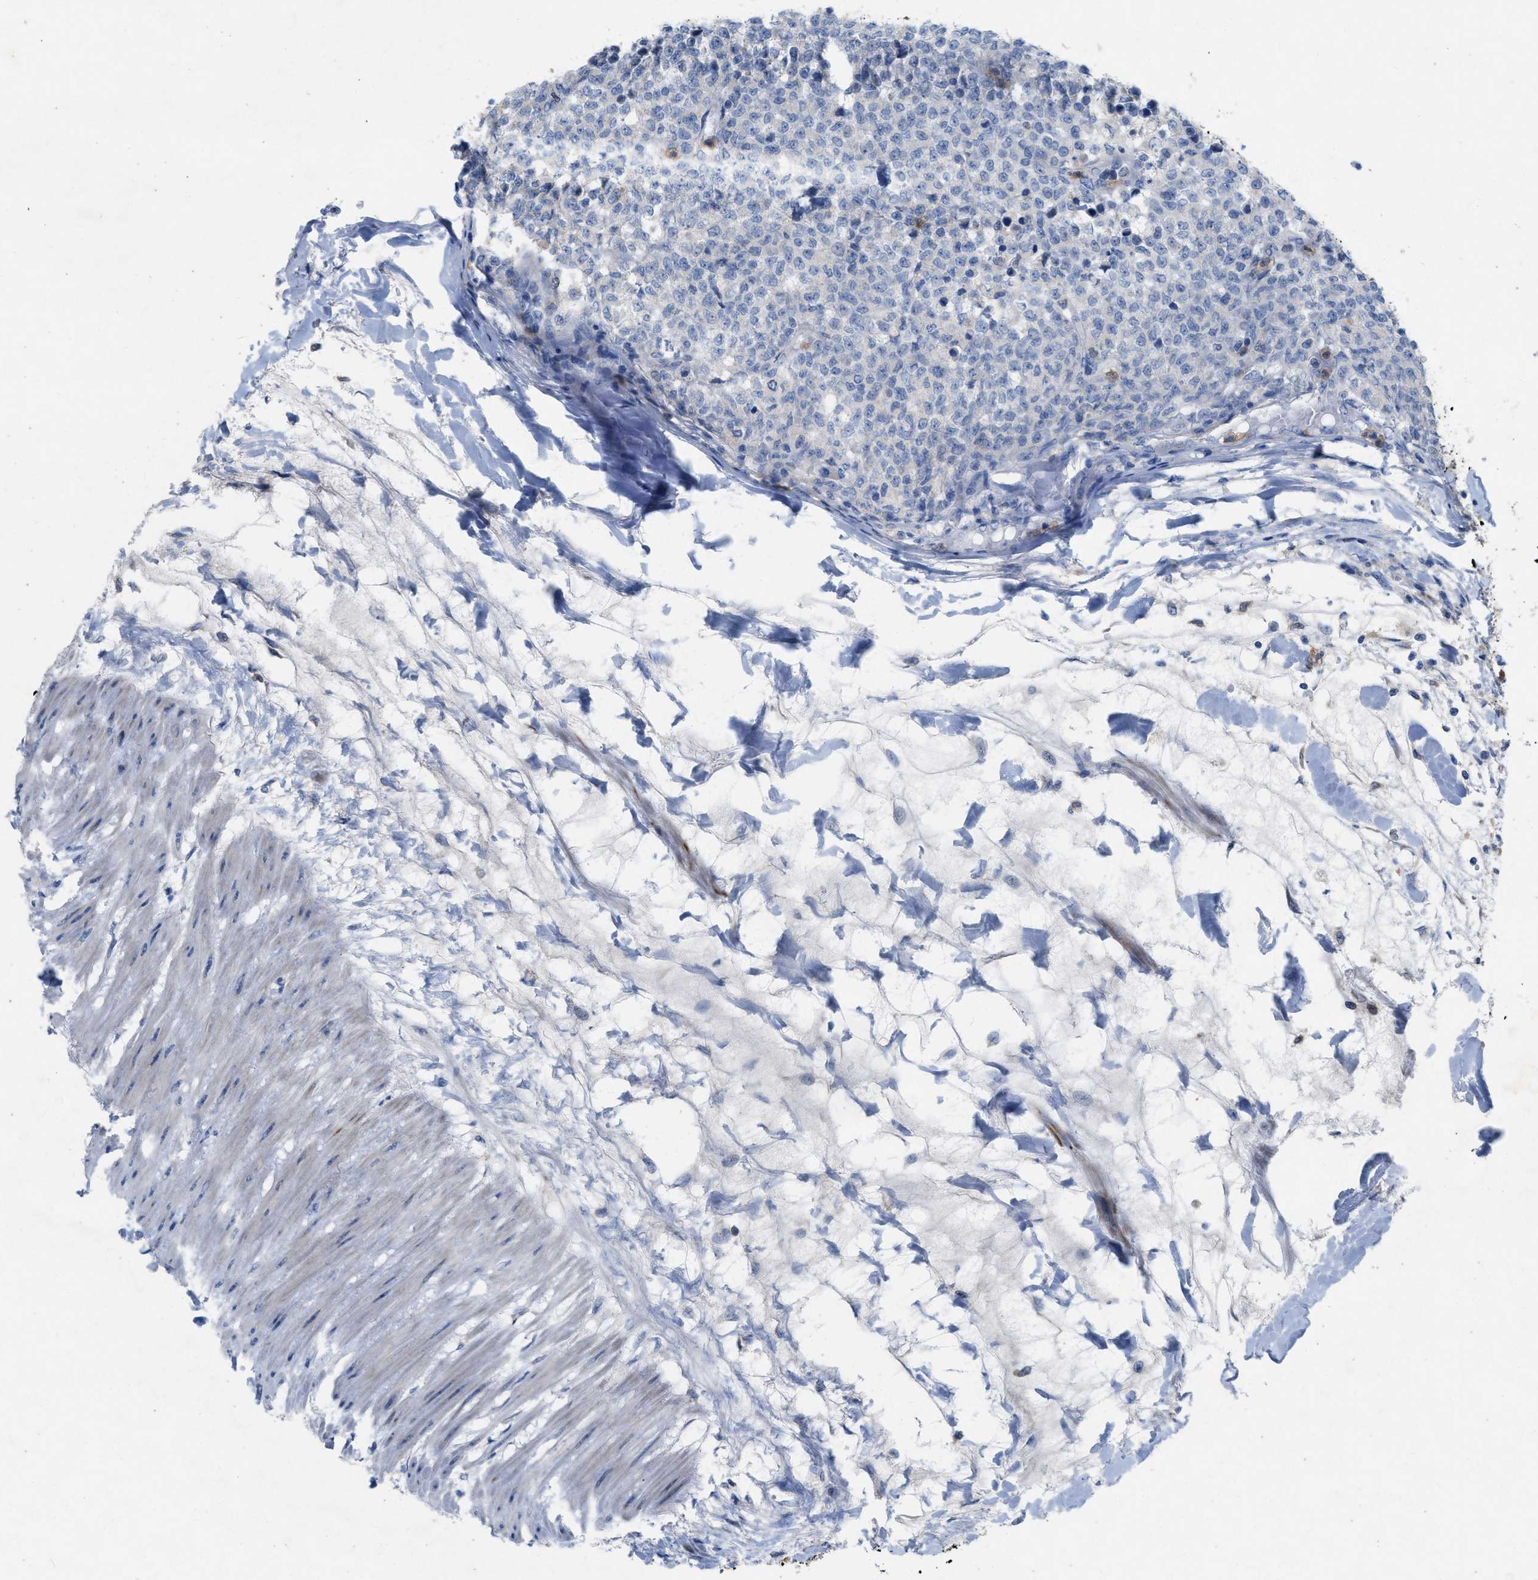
{"staining": {"intensity": "negative", "quantity": "none", "location": "none"}, "tissue": "testis cancer", "cell_type": "Tumor cells", "image_type": "cancer", "snomed": [{"axis": "morphology", "description": "Seminoma, NOS"}, {"axis": "topography", "description": "Testis"}], "caption": "High magnification brightfield microscopy of testis seminoma stained with DAB (3,3'-diaminobenzidine) (brown) and counterstained with hematoxylin (blue): tumor cells show no significant staining.", "gene": "PLPPR5", "patient": {"sex": "male", "age": 59}}